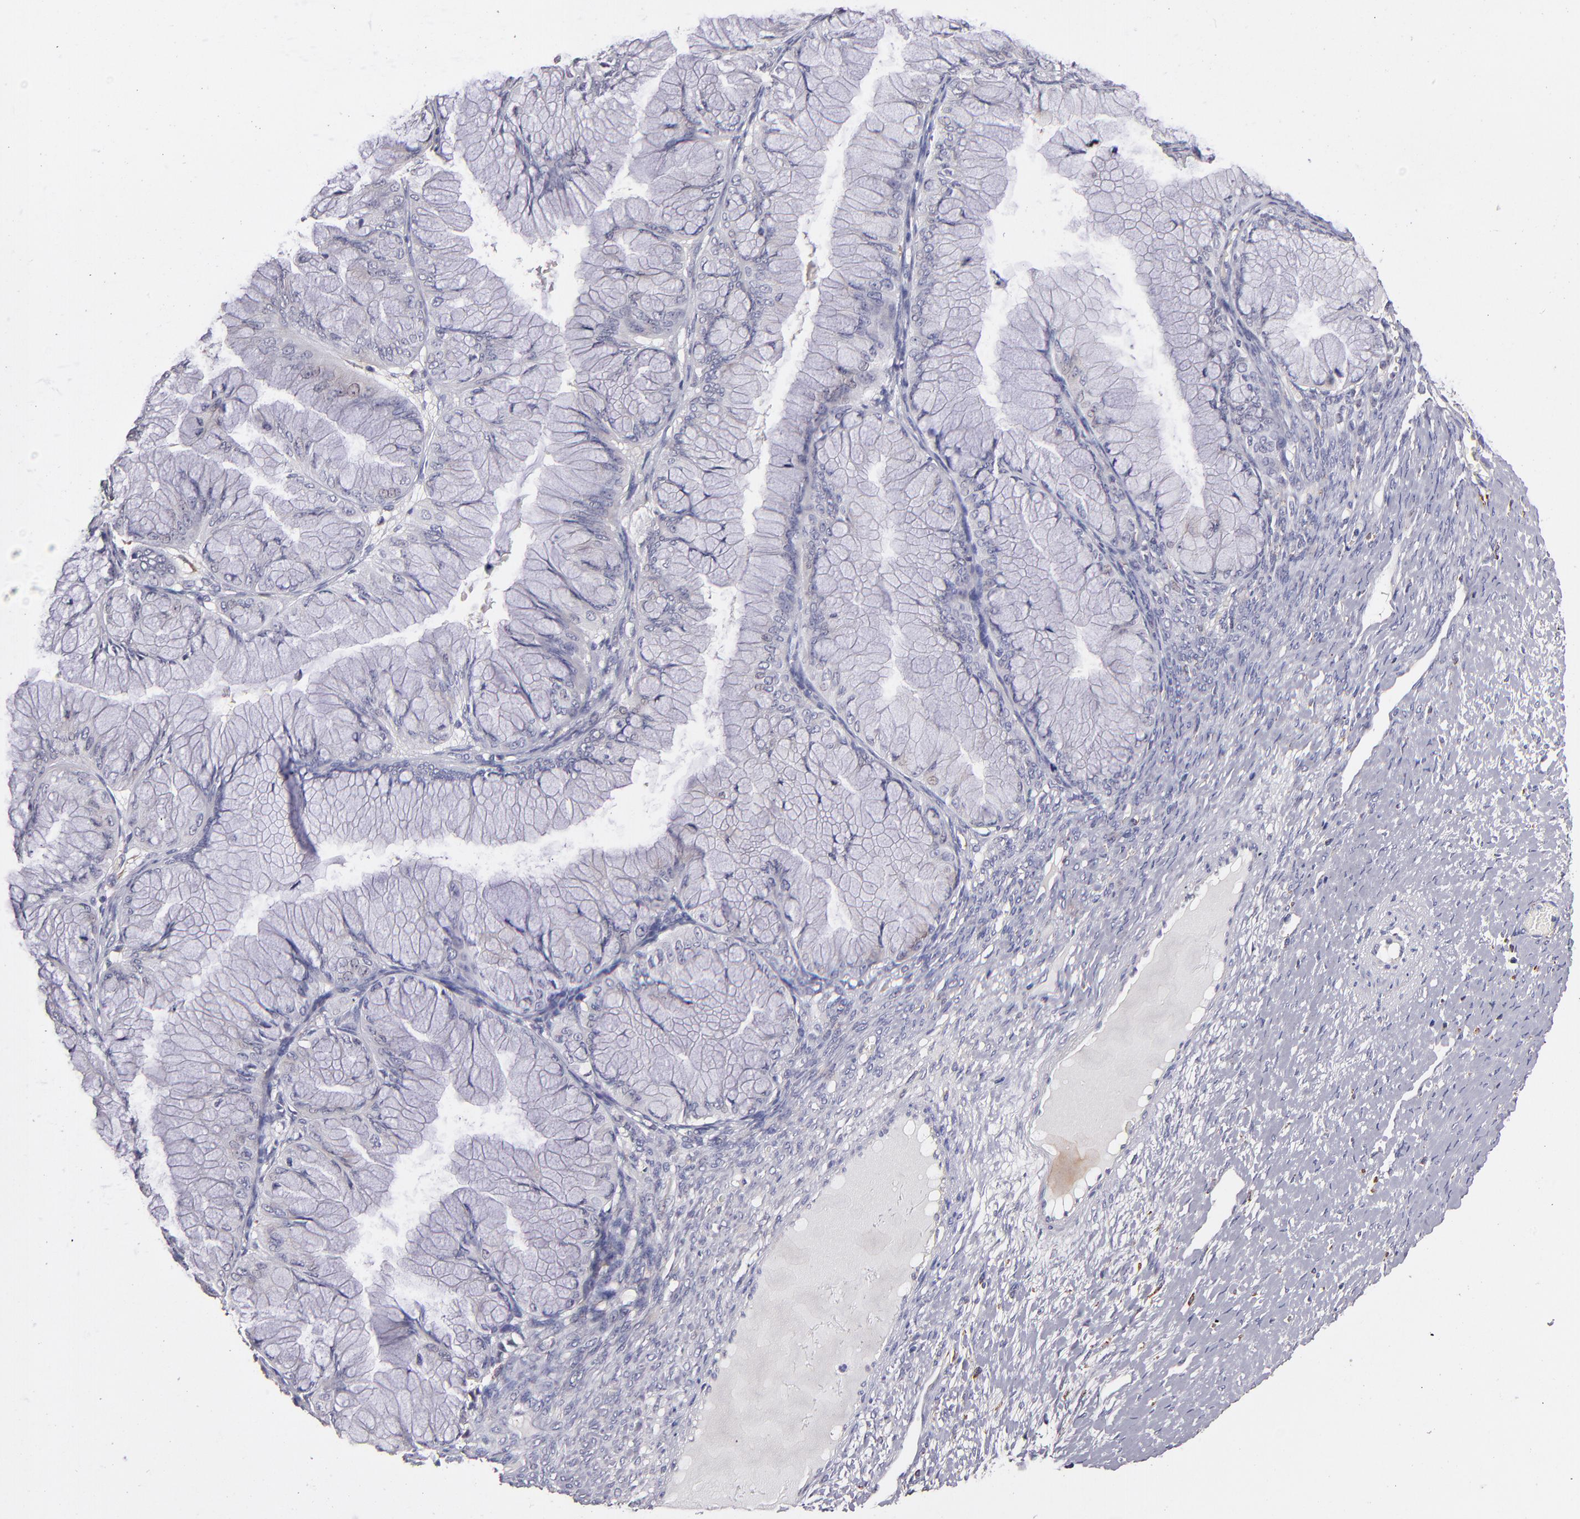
{"staining": {"intensity": "negative", "quantity": "none", "location": "none"}, "tissue": "ovarian cancer", "cell_type": "Tumor cells", "image_type": "cancer", "snomed": [{"axis": "morphology", "description": "Cystadenocarcinoma, mucinous, NOS"}, {"axis": "topography", "description": "Ovary"}], "caption": "Ovarian cancer (mucinous cystadenocarcinoma) was stained to show a protein in brown. There is no significant staining in tumor cells.", "gene": "GLDC", "patient": {"sex": "female", "age": 63}}